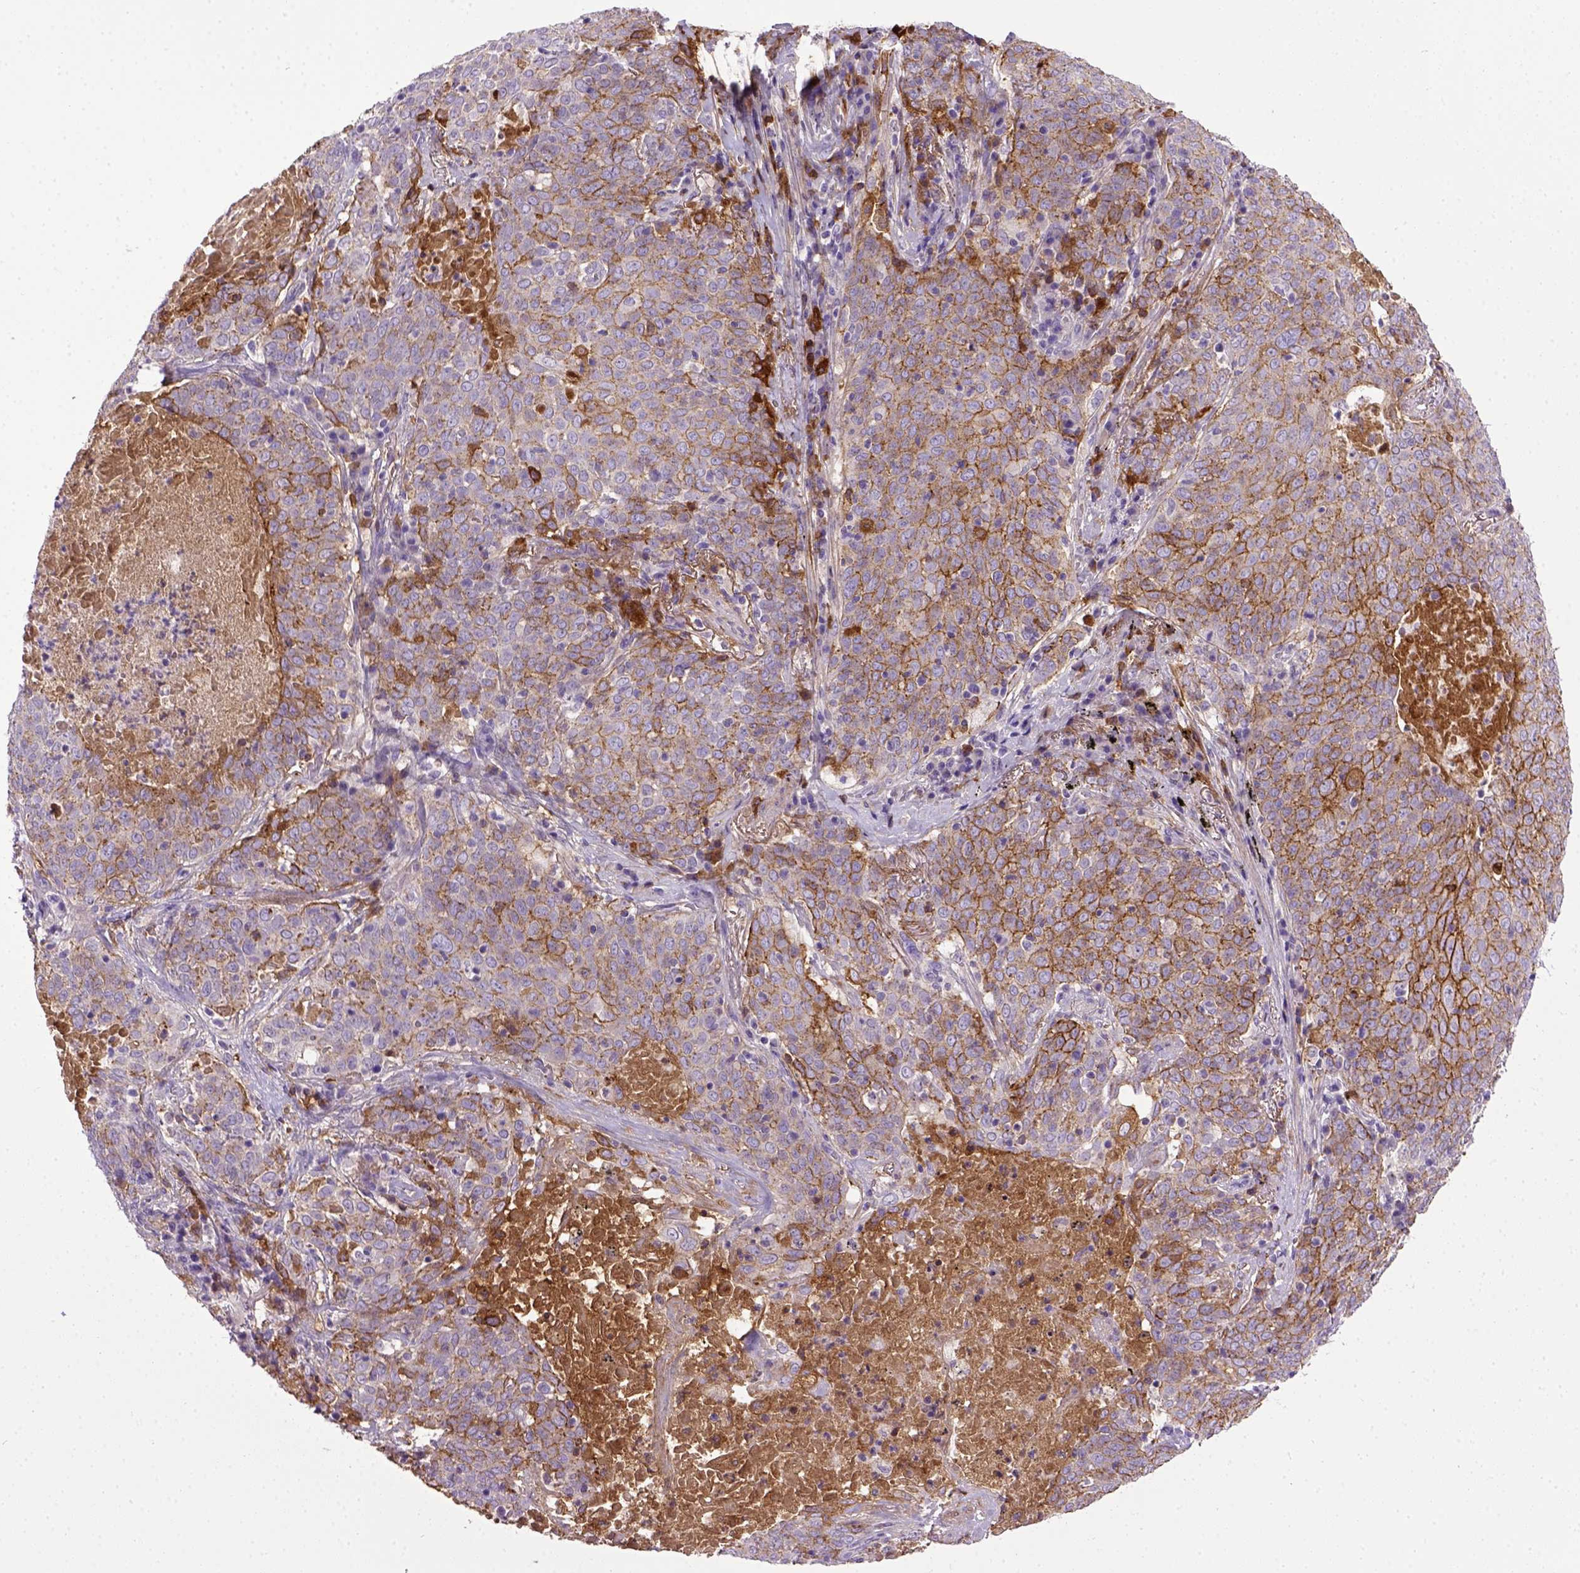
{"staining": {"intensity": "moderate", "quantity": "25%-75%", "location": "cytoplasmic/membranous"}, "tissue": "lung cancer", "cell_type": "Tumor cells", "image_type": "cancer", "snomed": [{"axis": "morphology", "description": "Squamous cell carcinoma, NOS"}, {"axis": "topography", "description": "Lung"}], "caption": "Immunohistochemistry photomicrograph of human lung cancer (squamous cell carcinoma) stained for a protein (brown), which displays medium levels of moderate cytoplasmic/membranous positivity in about 25%-75% of tumor cells.", "gene": "CDH1", "patient": {"sex": "male", "age": 82}}